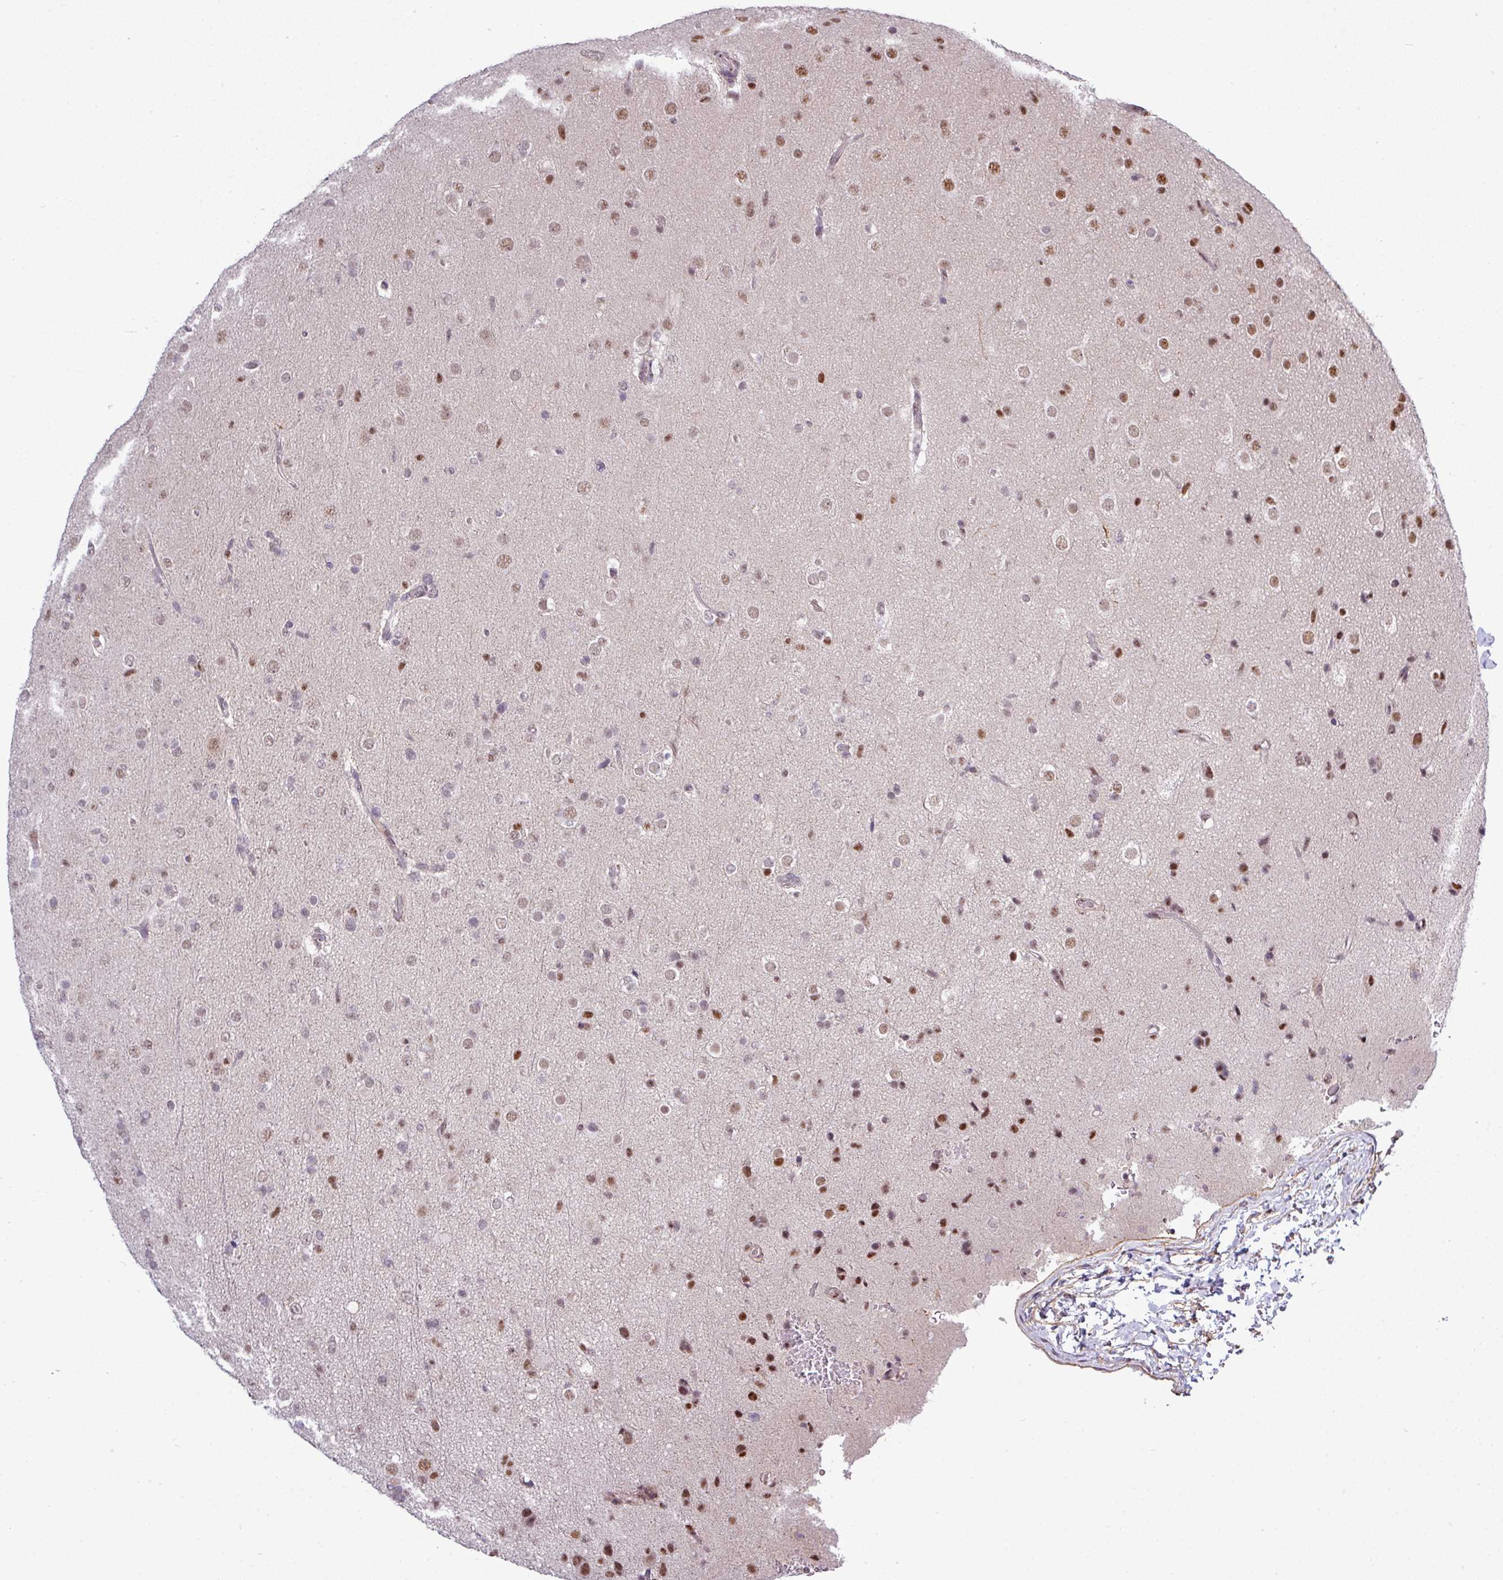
{"staining": {"intensity": "strong", "quantity": "<25%", "location": "nuclear"}, "tissue": "glioma", "cell_type": "Tumor cells", "image_type": "cancer", "snomed": [{"axis": "morphology", "description": "Glioma, malignant, Low grade"}, {"axis": "topography", "description": "Brain"}], "caption": "Immunohistochemical staining of malignant glioma (low-grade) reveals strong nuclear protein staining in about <25% of tumor cells.", "gene": "ZNF217", "patient": {"sex": "male", "age": 65}}